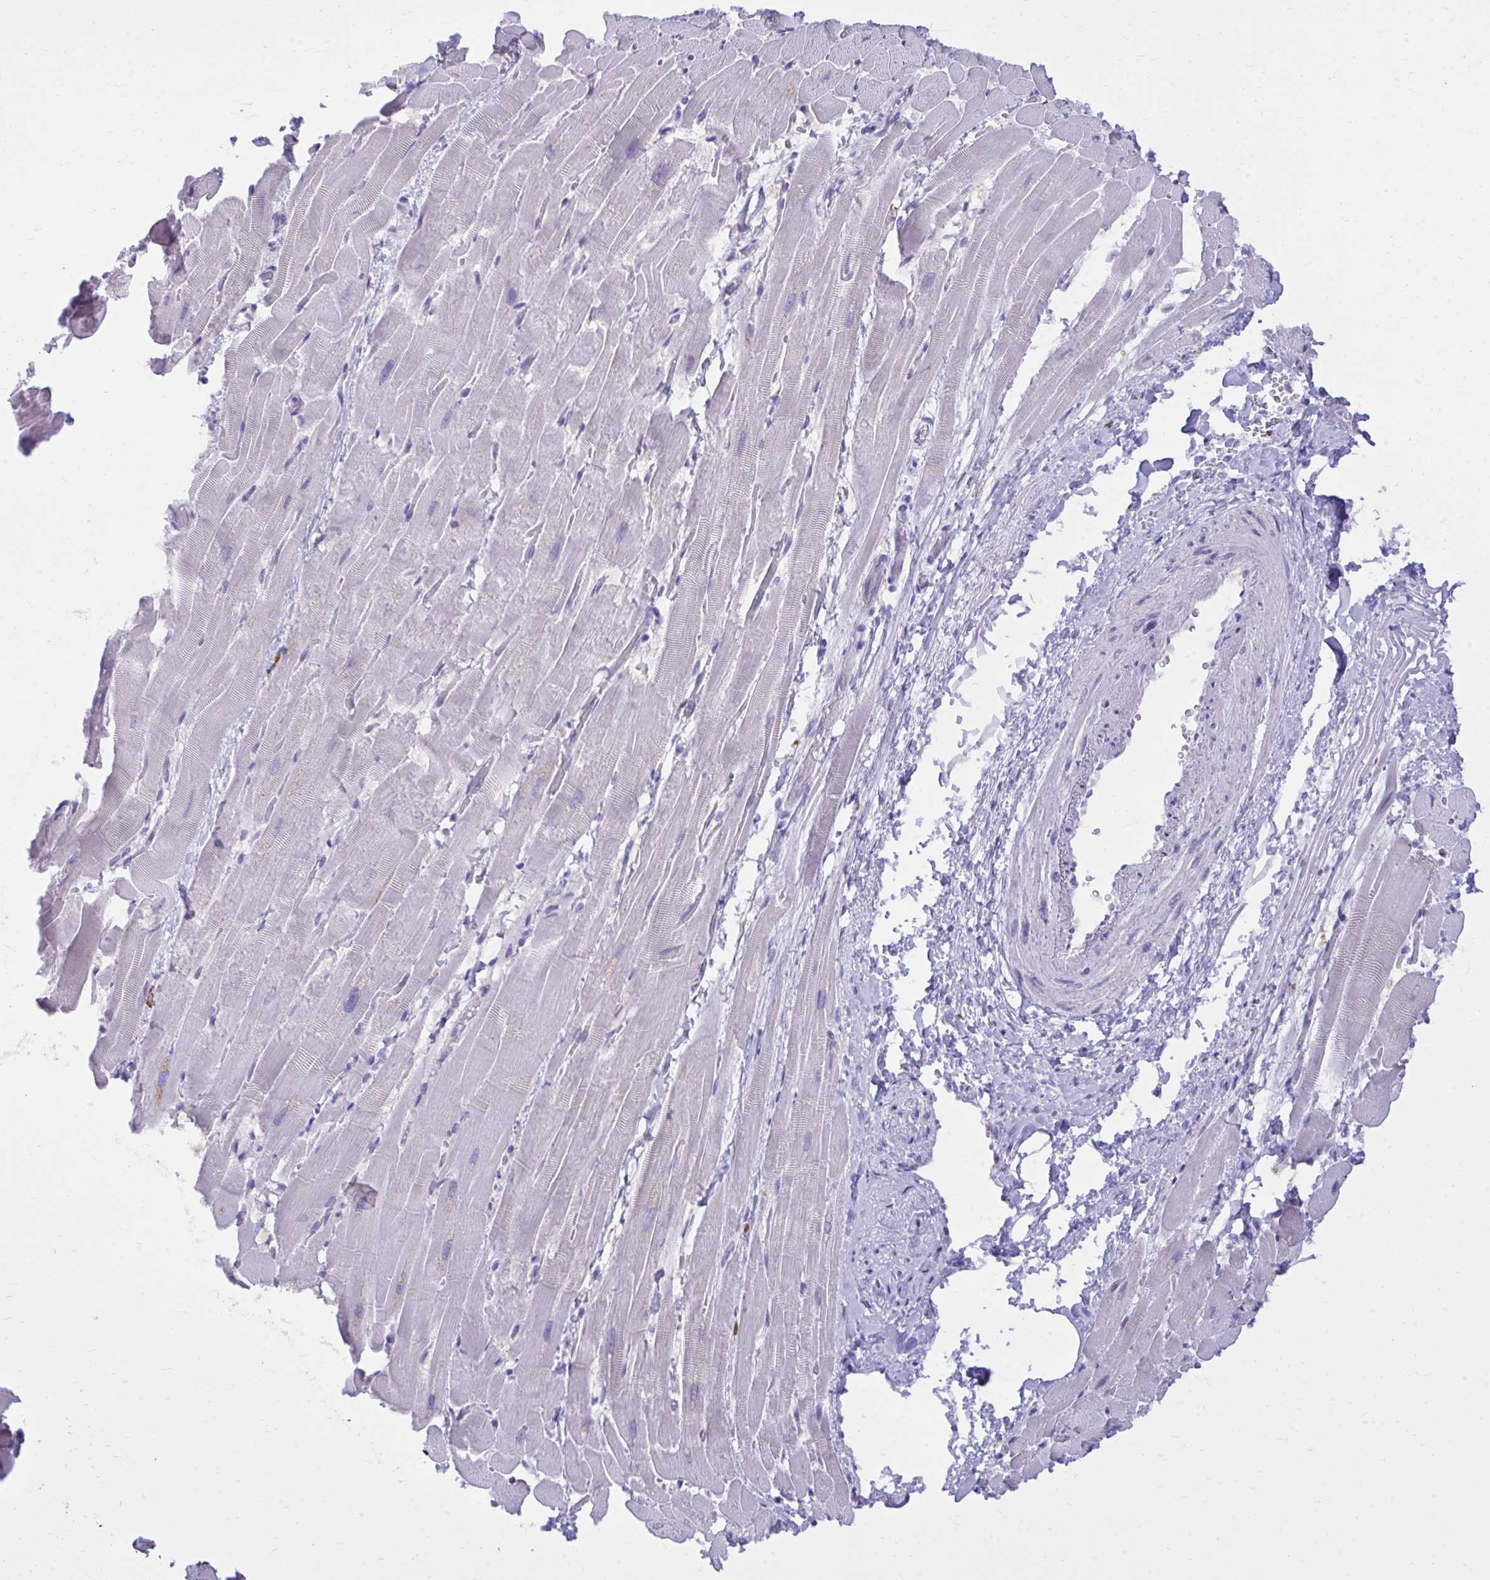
{"staining": {"intensity": "negative", "quantity": "none", "location": "none"}, "tissue": "heart muscle", "cell_type": "Cardiomyocytes", "image_type": "normal", "snomed": [{"axis": "morphology", "description": "Normal tissue, NOS"}, {"axis": "topography", "description": "Heart"}], "caption": "IHC of benign heart muscle reveals no positivity in cardiomyocytes.", "gene": "PSD", "patient": {"sex": "male", "age": 37}}